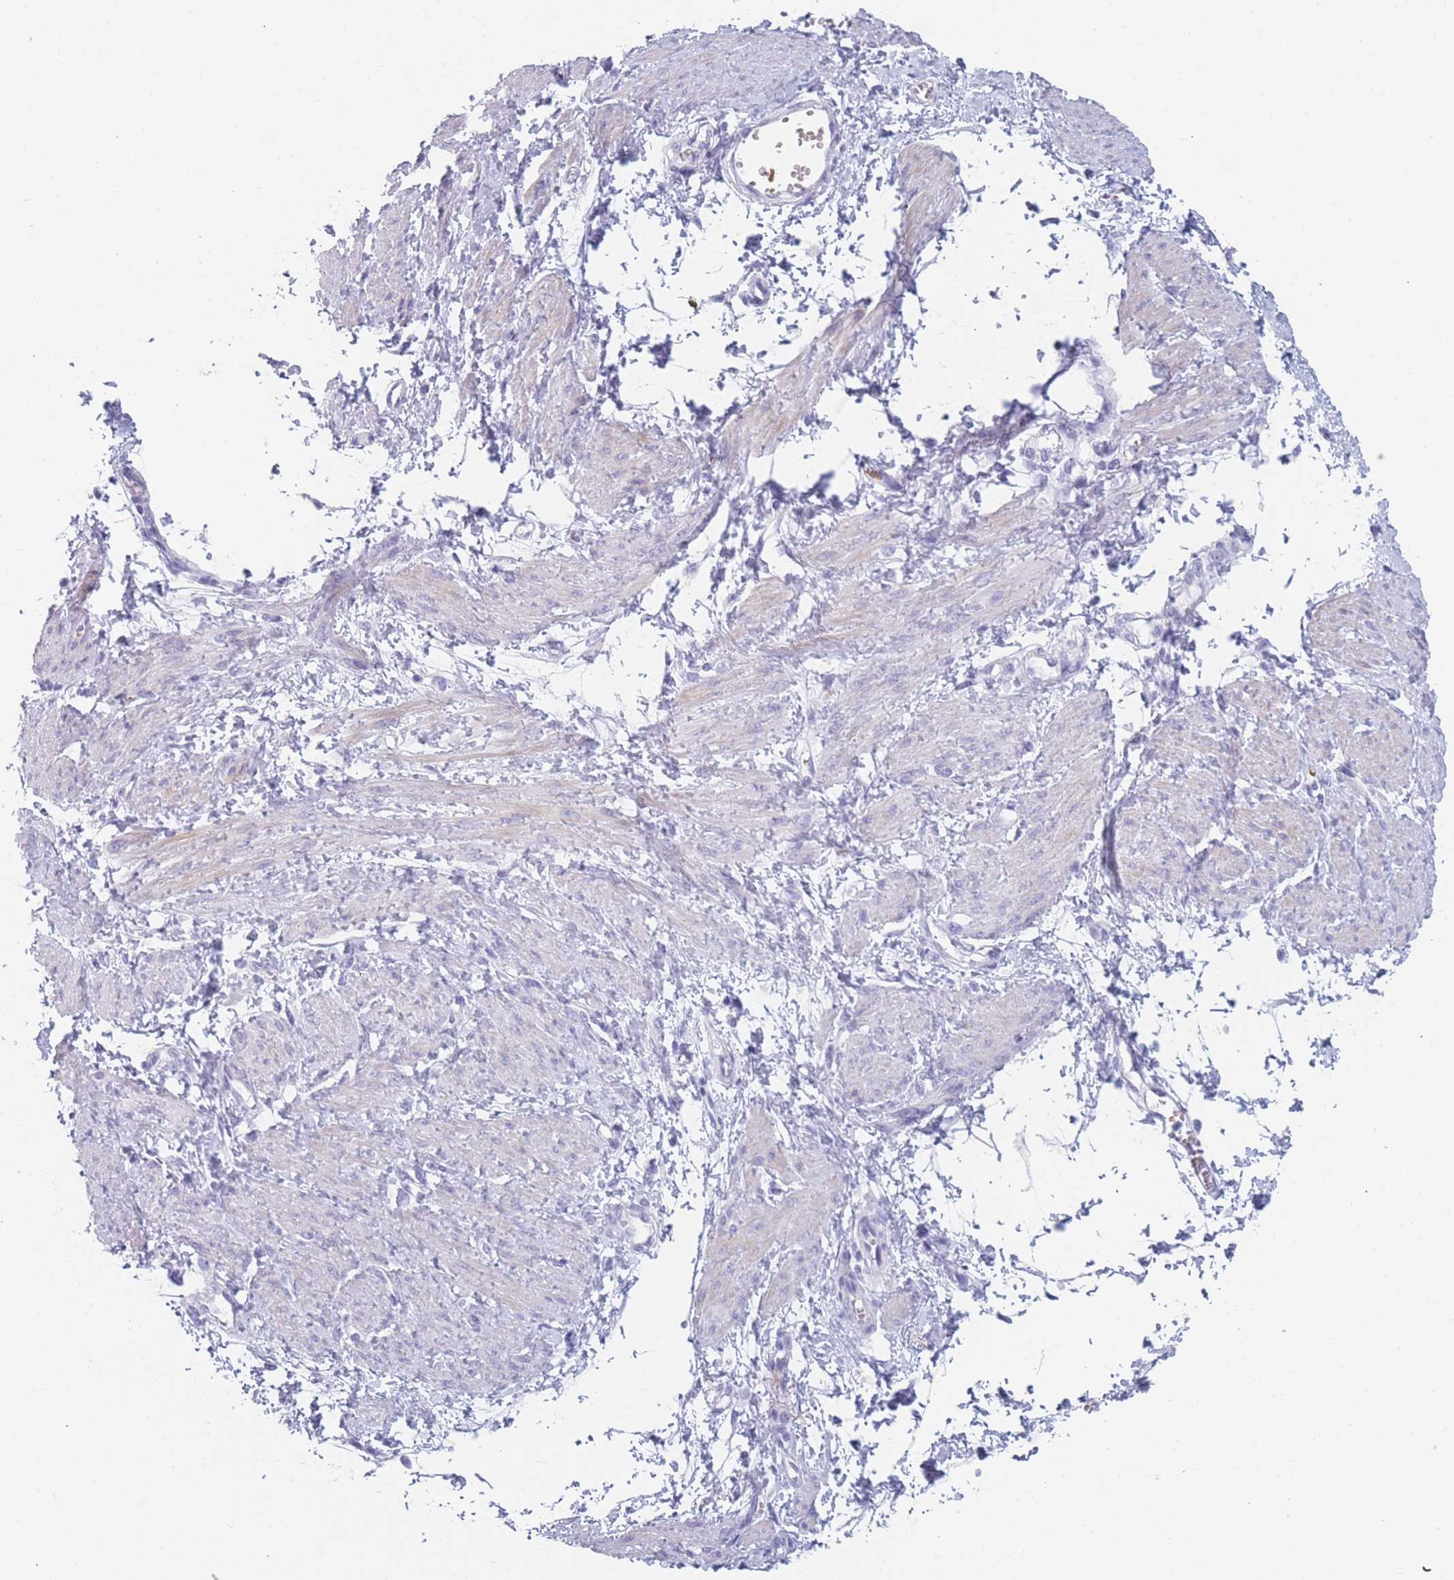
{"staining": {"intensity": "negative", "quantity": "none", "location": "none"}, "tissue": "smooth muscle", "cell_type": "Smooth muscle cells", "image_type": "normal", "snomed": [{"axis": "morphology", "description": "Normal tissue, NOS"}, {"axis": "topography", "description": "Smooth muscle"}, {"axis": "topography", "description": "Uterus"}], "caption": "The histopathology image reveals no significant positivity in smooth muscle cells of smooth muscle. The staining was performed using DAB to visualize the protein expression in brown, while the nuclei were stained in blue with hematoxylin (Magnification: 20x).", "gene": "OR5D16", "patient": {"sex": "female", "age": 39}}